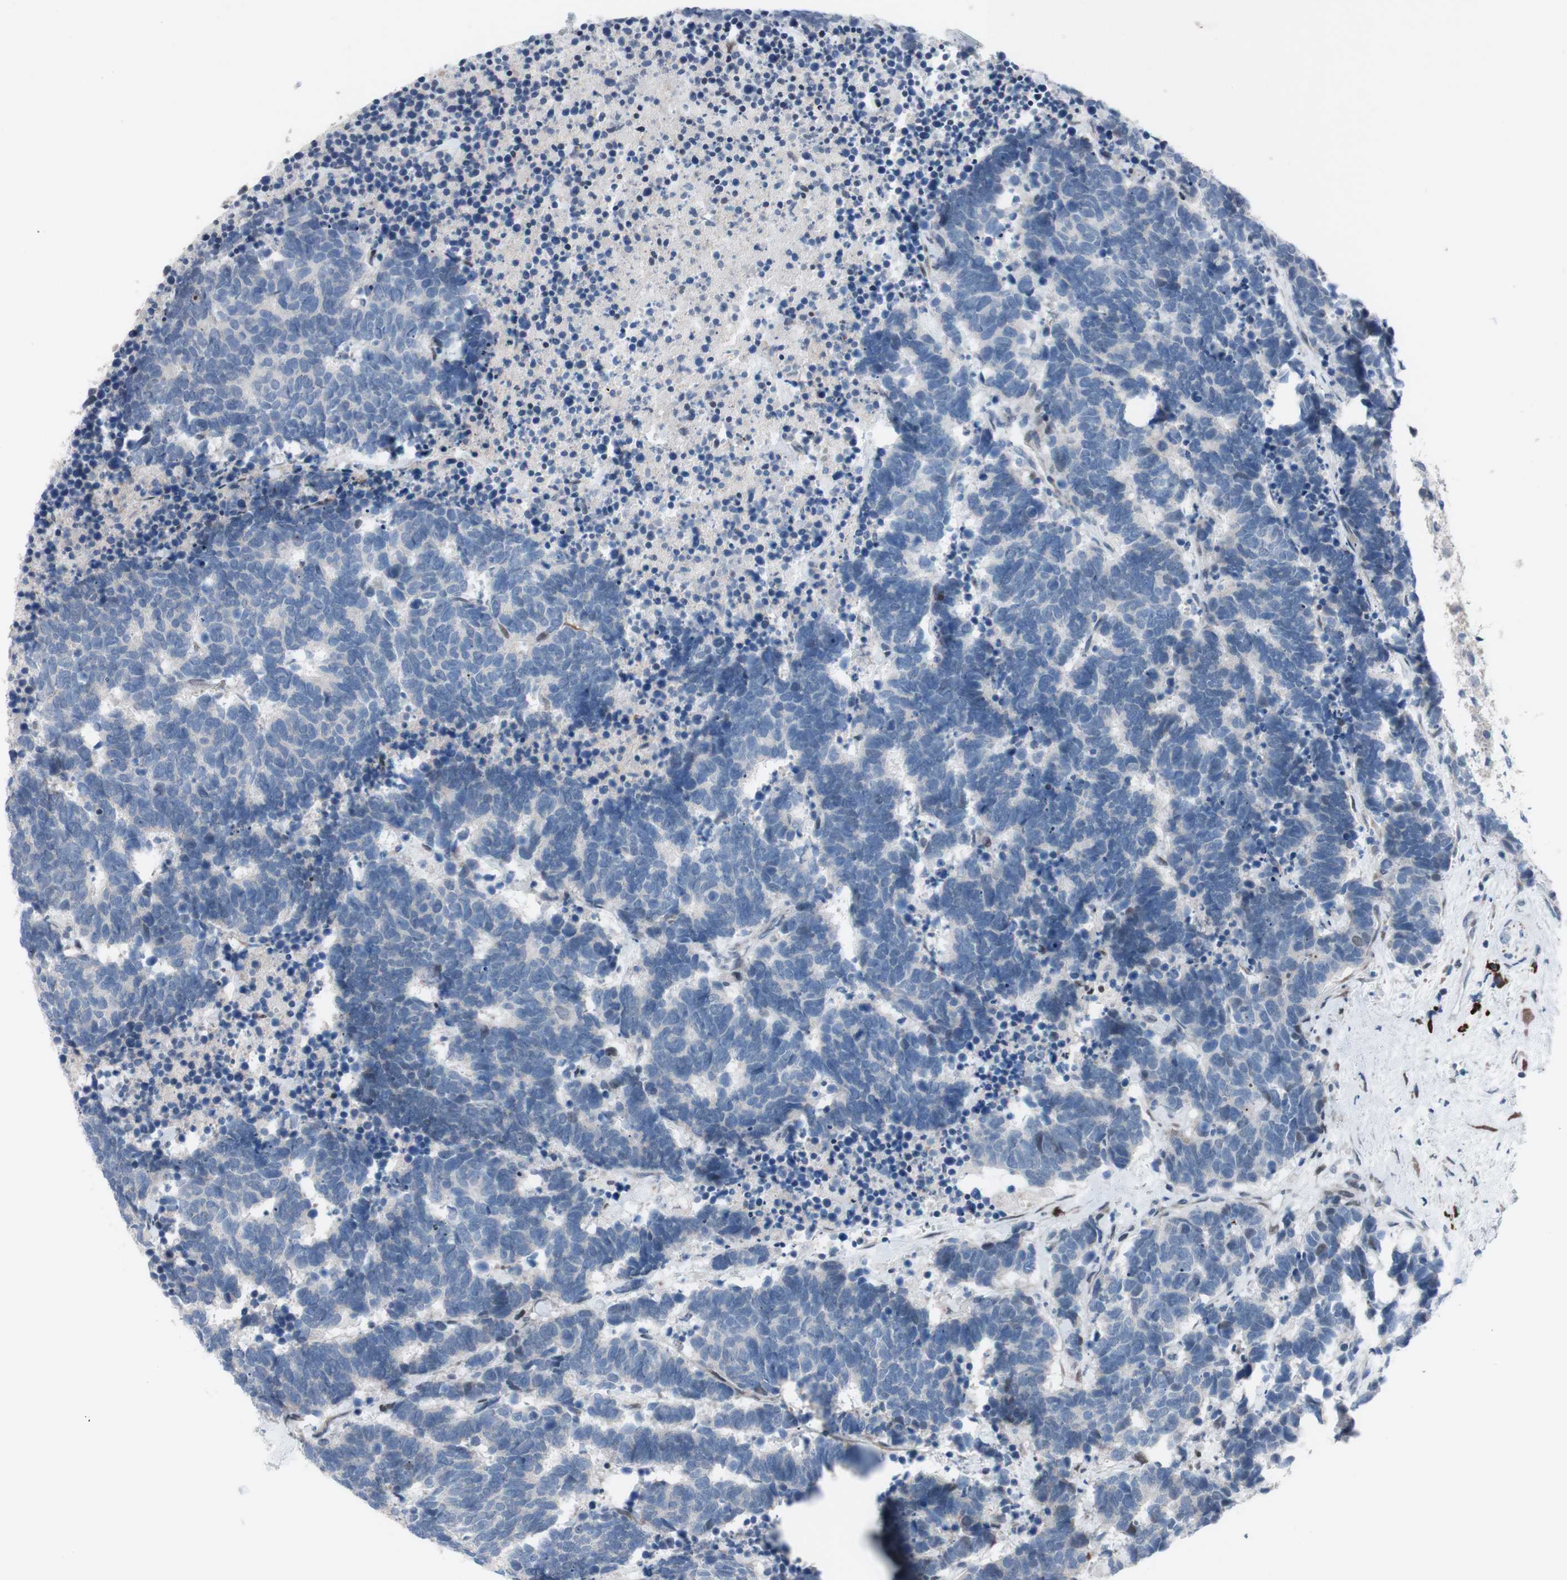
{"staining": {"intensity": "negative", "quantity": "none", "location": "none"}, "tissue": "carcinoid", "cell_type": "Tumor cells", "image_type": "cancer", "snomed": [{"axis": "morphology", "description": "Carcinoma, NOS"}, {"axis": "morphology", "description": "Carcinoid, malignant, NOS"}, {"axis": "topography", "description": "Urinary bladder"}], "caption": "This is a histopathology image of immunohistochemistry (IHC) staining of carcinoid, which shows no expression in tumor cells.", "gene": "PHTF2", "patient": {"sex": "male", "age": 57}}